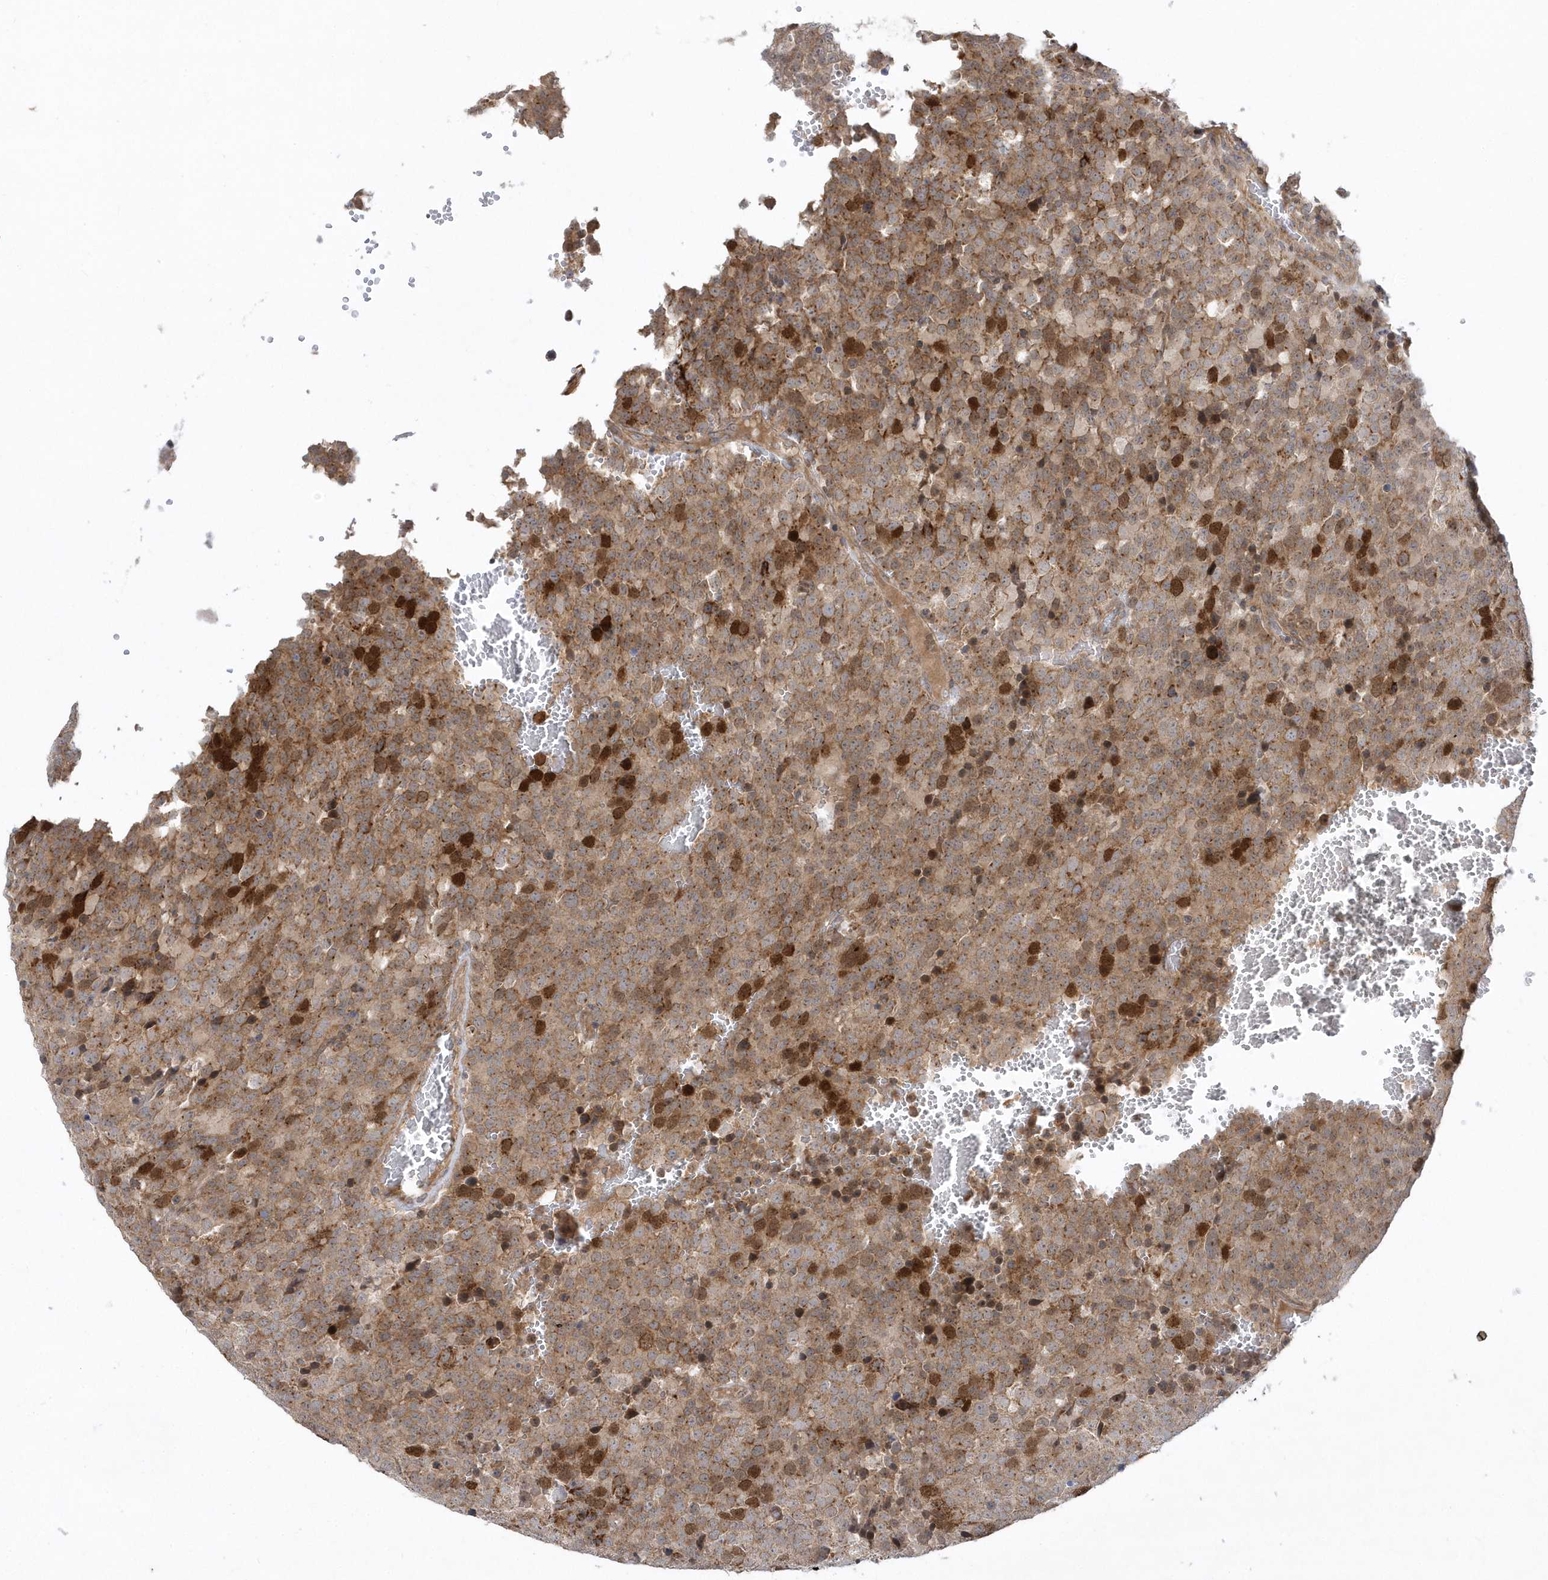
{"staining": {"intensity": "moderate", "quantity": ">75%", "location": "cytoplasmic/membranous,nuclear"}, "tissue": "testis cancer", "cell_type": "Tumor cells", "image_type": "cancer", "snomed": [{"axis": "morphology", "description": "Seminoma, NOS"}, {"axis": "topography", "description": "Testis"}], "caption": "A high-resolution micrograph shows immunohistochemistry staining of testis cancer, which shows moderate cytoplasmic/membranous and nuclear staining in about >75% of tumor cells. The staining was performed using DAB (3,3'-diaminobenzidine), with brown indicating positive protein expression. Nuclei are stained blue with hematoxylin.", "gene": "MXI1", "patient": {"sex": "male", "age": 71}}